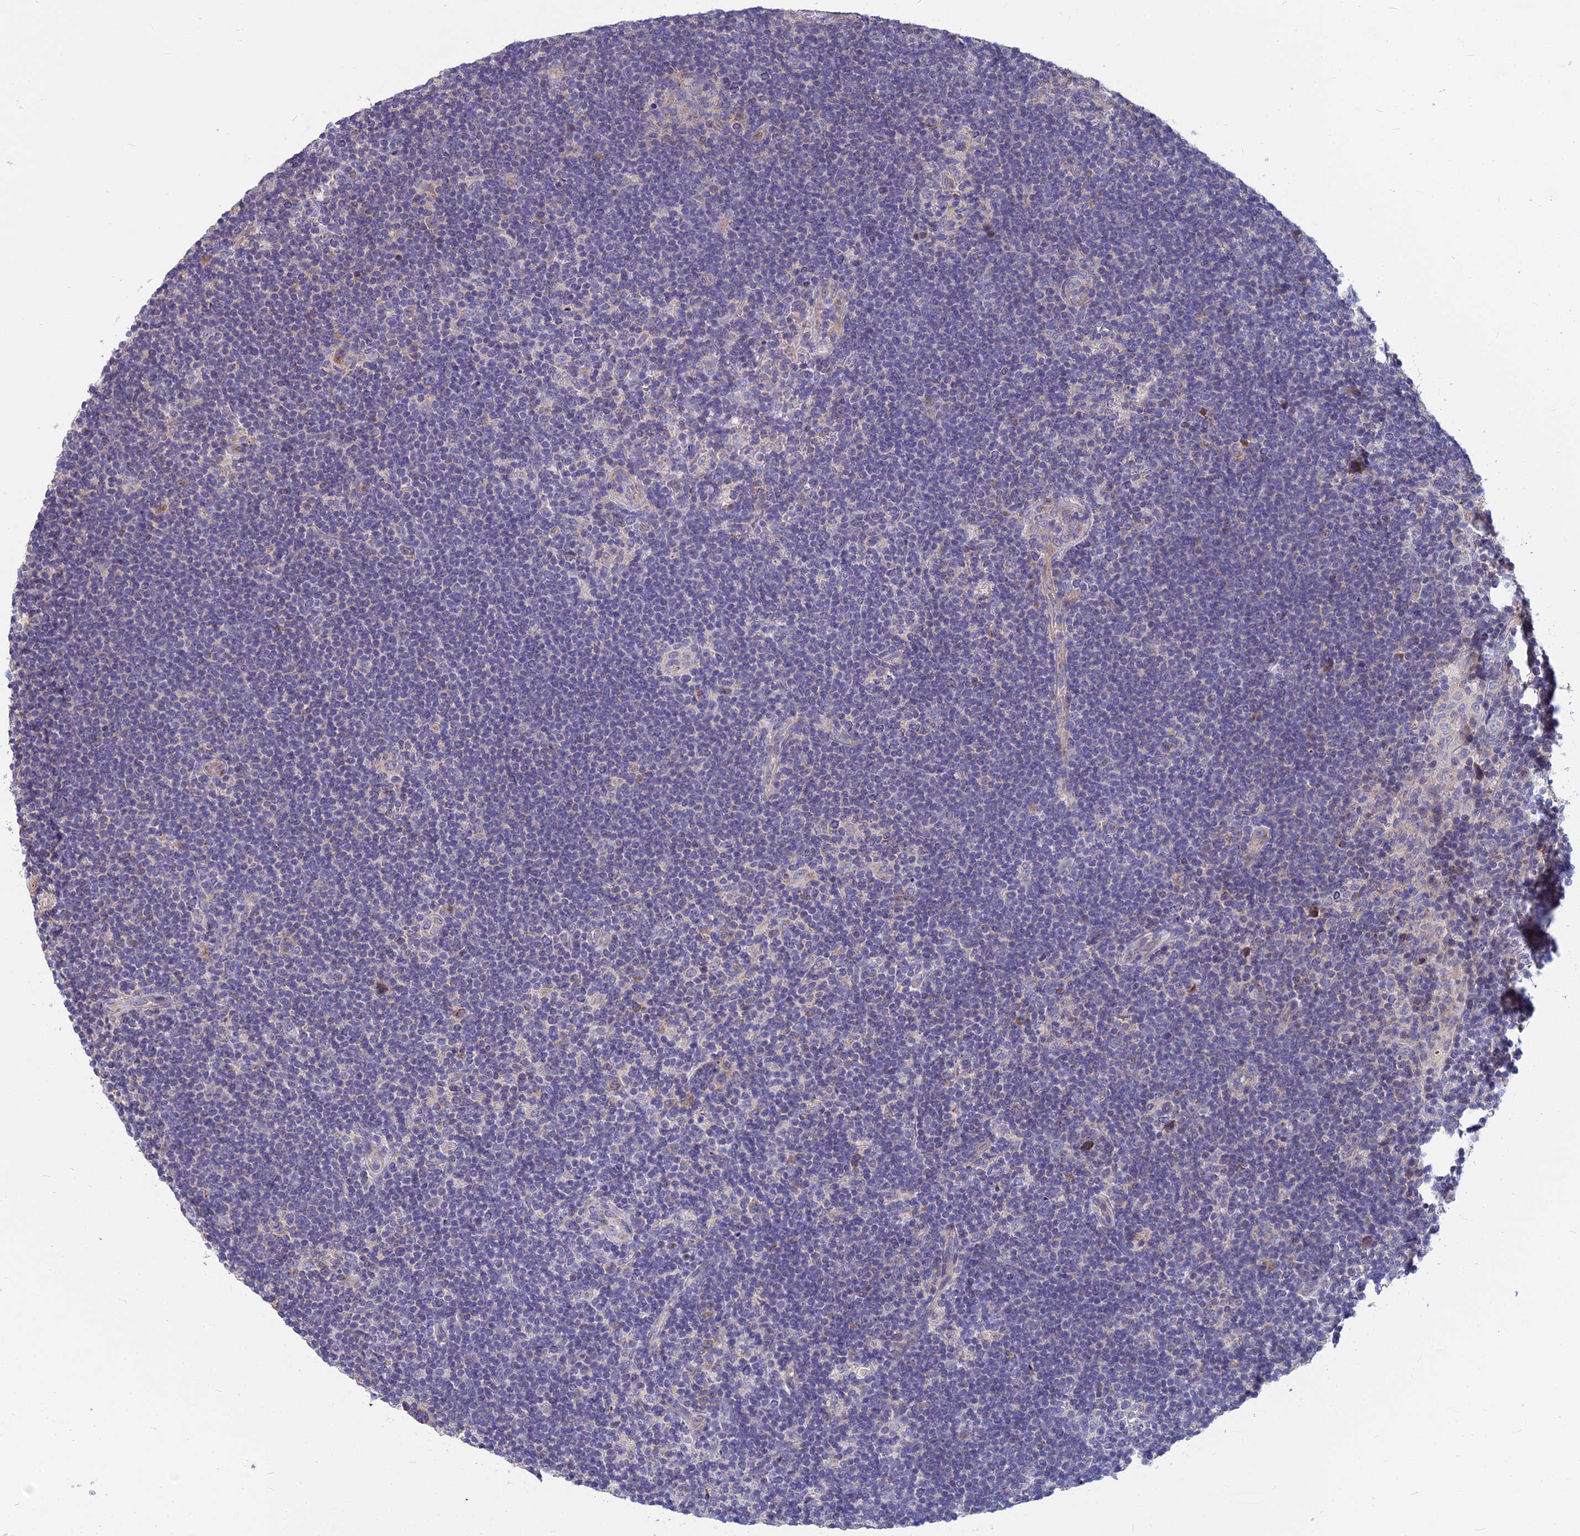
{"staining": {"intensity": "negative", "quantity": "none", "location": "none"}, "tissue": "lymphoma", "cell_type": "Tumor cells", "image_type": "cancer", "snomed": [{"axis": "morphology", "description": "Hodgkin's disease, NOS"}, {"axis": "topography", "description": "Lymph node"}], "caption": "Micrograph shows no protein expression in tumor cells of Hodgkin's disease tissue.", "gene": "COX20", "patient": {"sex": "female", "age": 57}}